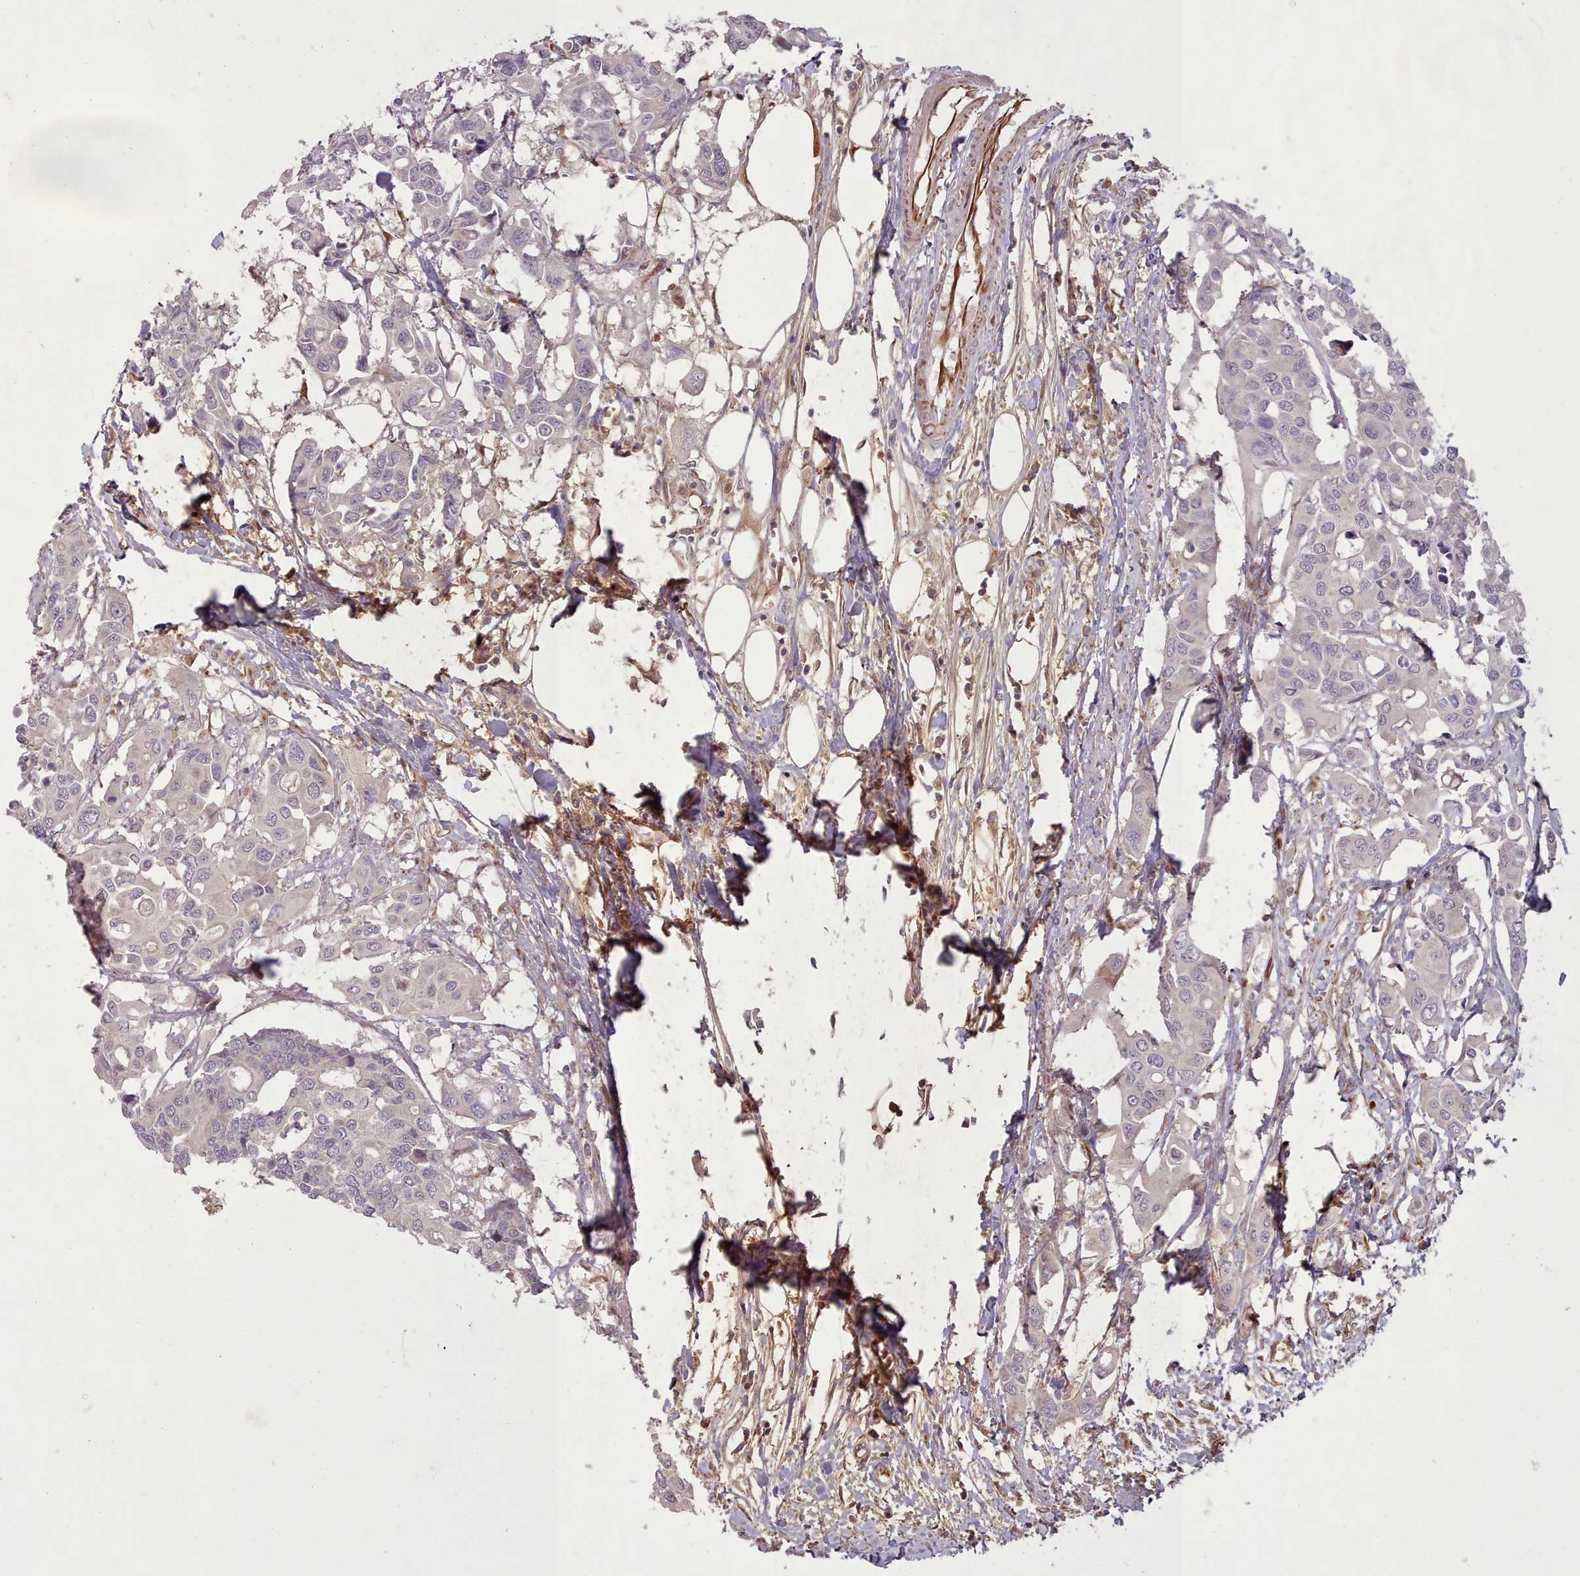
{"staining": {"intensity": "negative", "quantity": "none", "location": "none"}, "tissue": "colorectal cancer", "cell_type": "Tumor cells", "image_type": "cancer", "snomed": [{"axis": "morphology", "description": "Adenocarcinoma, NOS"}, {"axis": "topography", "description": "Colon"}], "caption": "A high-resolution histopathology image shows IHC staining of adenocarcinoma (colorectal), which exhibits no significant positivity in tumor cells.", "gene": "GBGT1", "patient": {"sex": "male", "age": 77}}